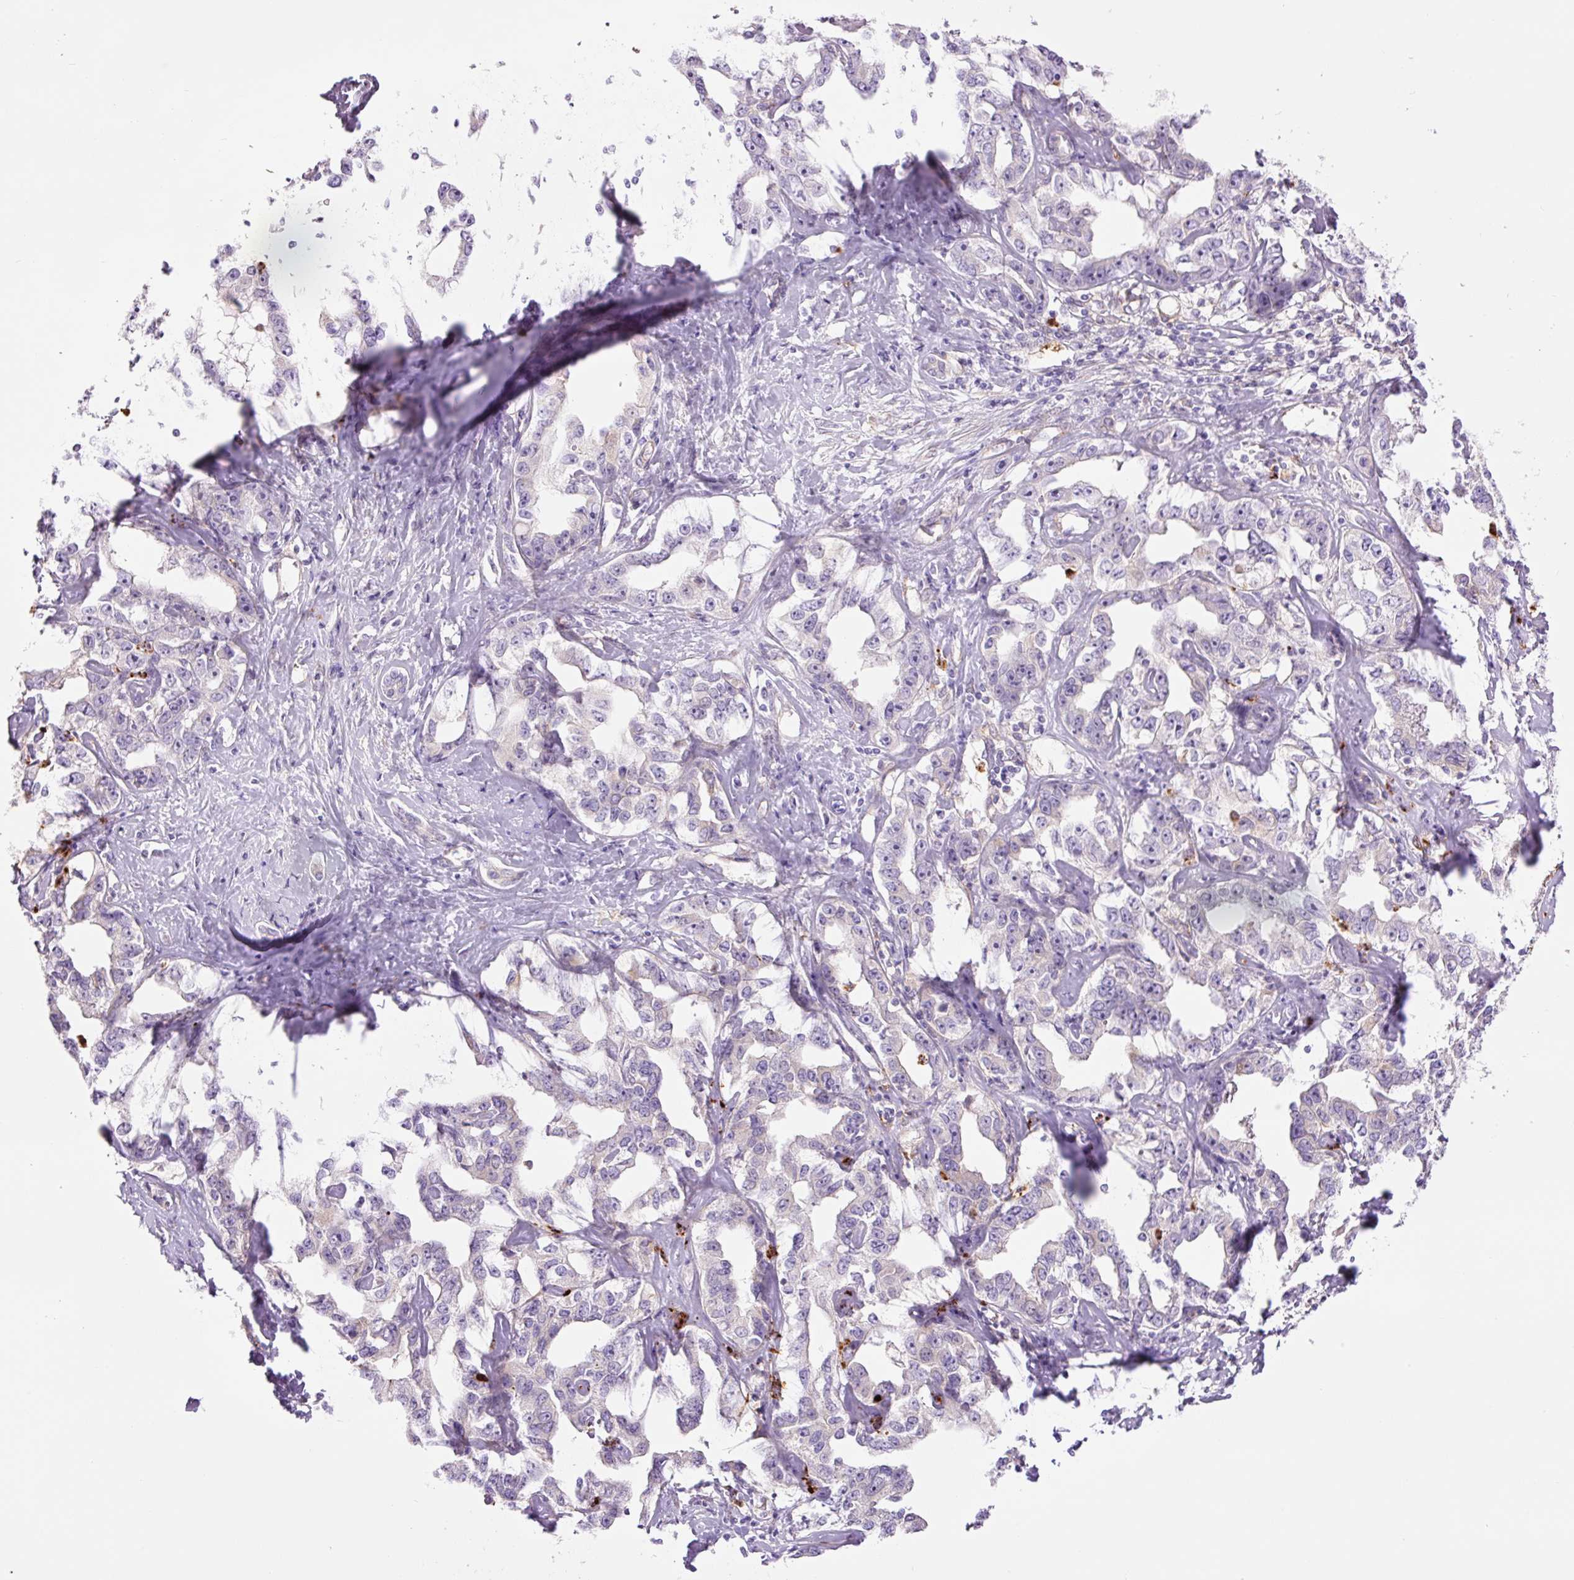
{"staining": {"intensity": "negative", "quantity": "none", "location": "none"}, "tissue": "liver cancer", "cell_type": "Tumor cells", "image_type": "cancer", "snomed": [{"axis": "morphology", "description": "Cholangiocarcinoma"}, {"axis": "topography", "description": "Liver"}], "caption": "An image of cholangiocarcinoma (liver) stained for a protein demonstrates no brown staining in tumor cells.", "gene": "SH2D6", "patient": {"sex": "male", "age": 59}}